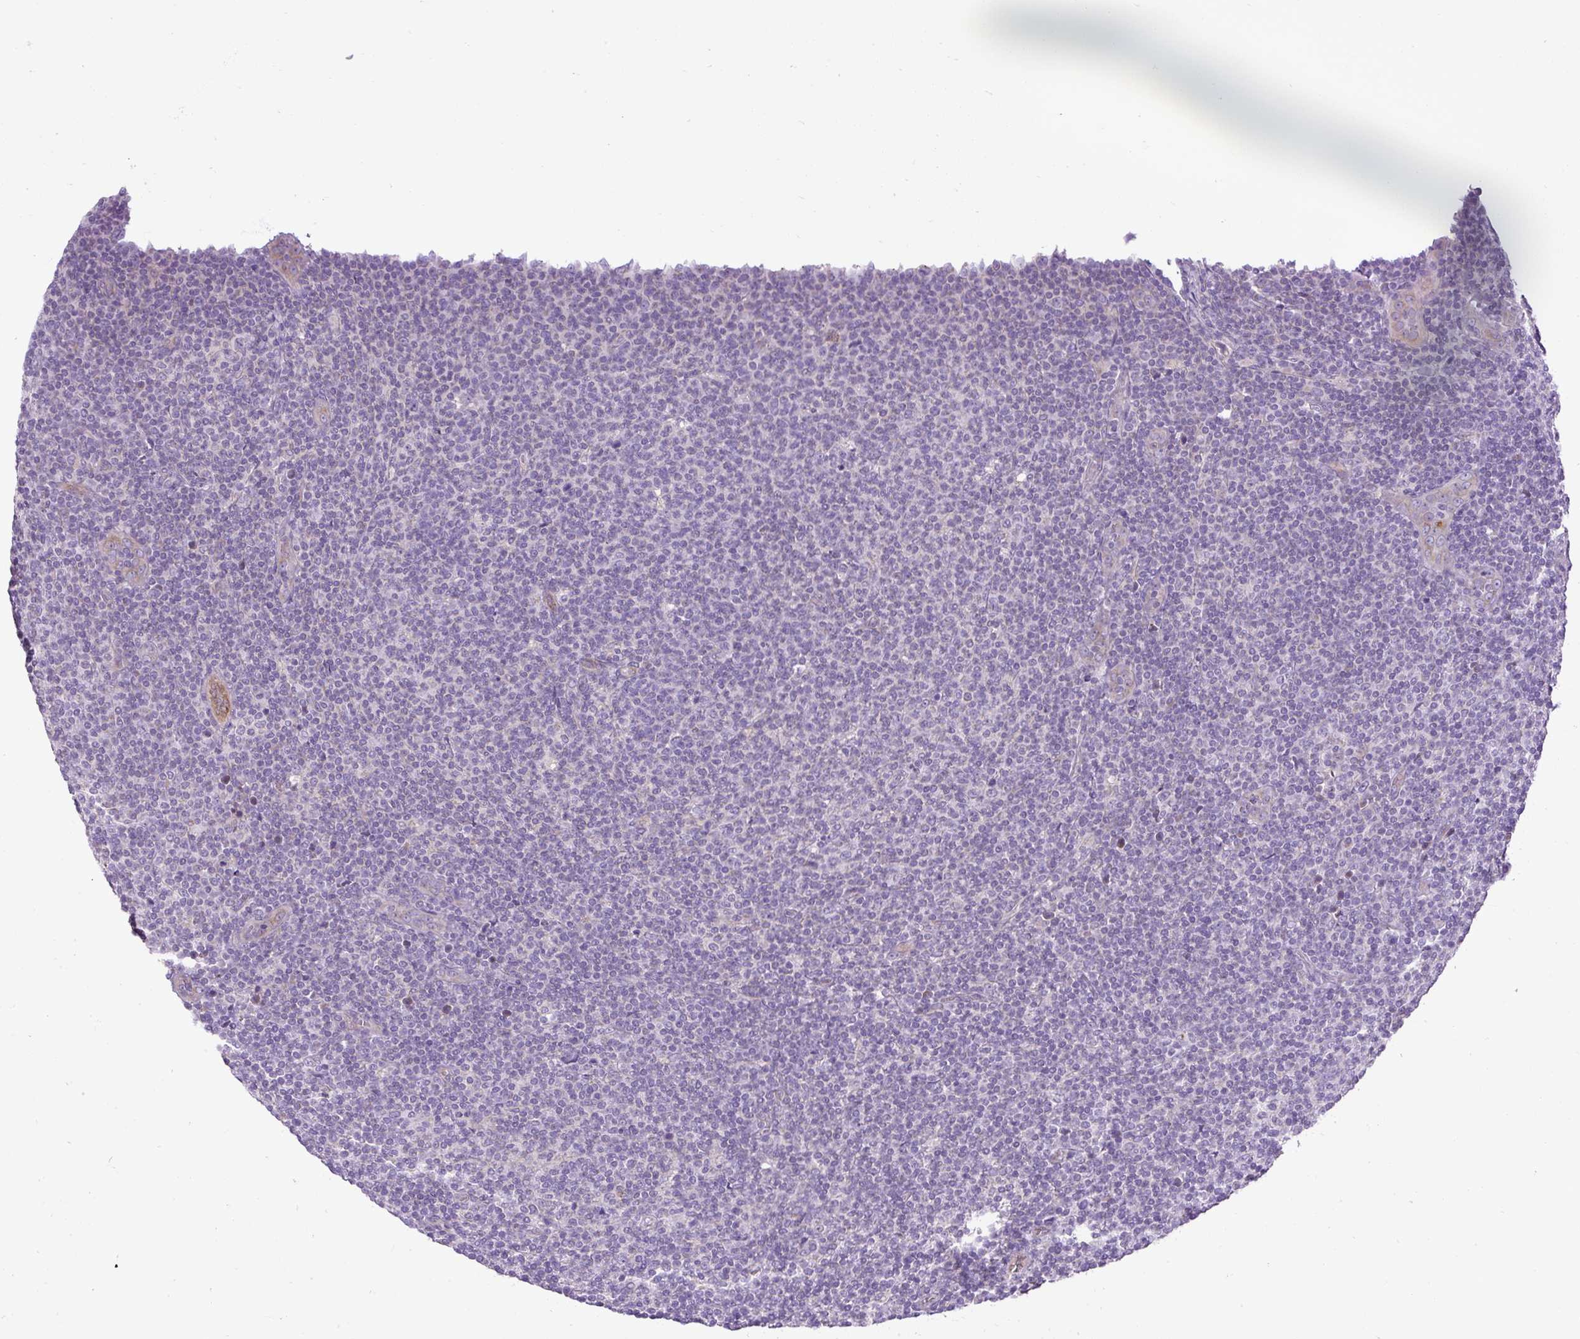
{"staining": {"intensity": "negative", "quantity": "none", "location": "none"}, "tissue": "lymphoma", "cell_type": "Tumor cells", "image_type": "cancer", "snomed": [{"axis": "morphology", "description": "Malignant lymphoma, non-Hodgkin's type, Low grade"}, {"axis": "topography", "description": "Lymph node"}], "caption": "Tumor cells show no significant expression in lymphoma.", "gene": "FAM149A", "patient": {"sex": "male", "age": 66}}